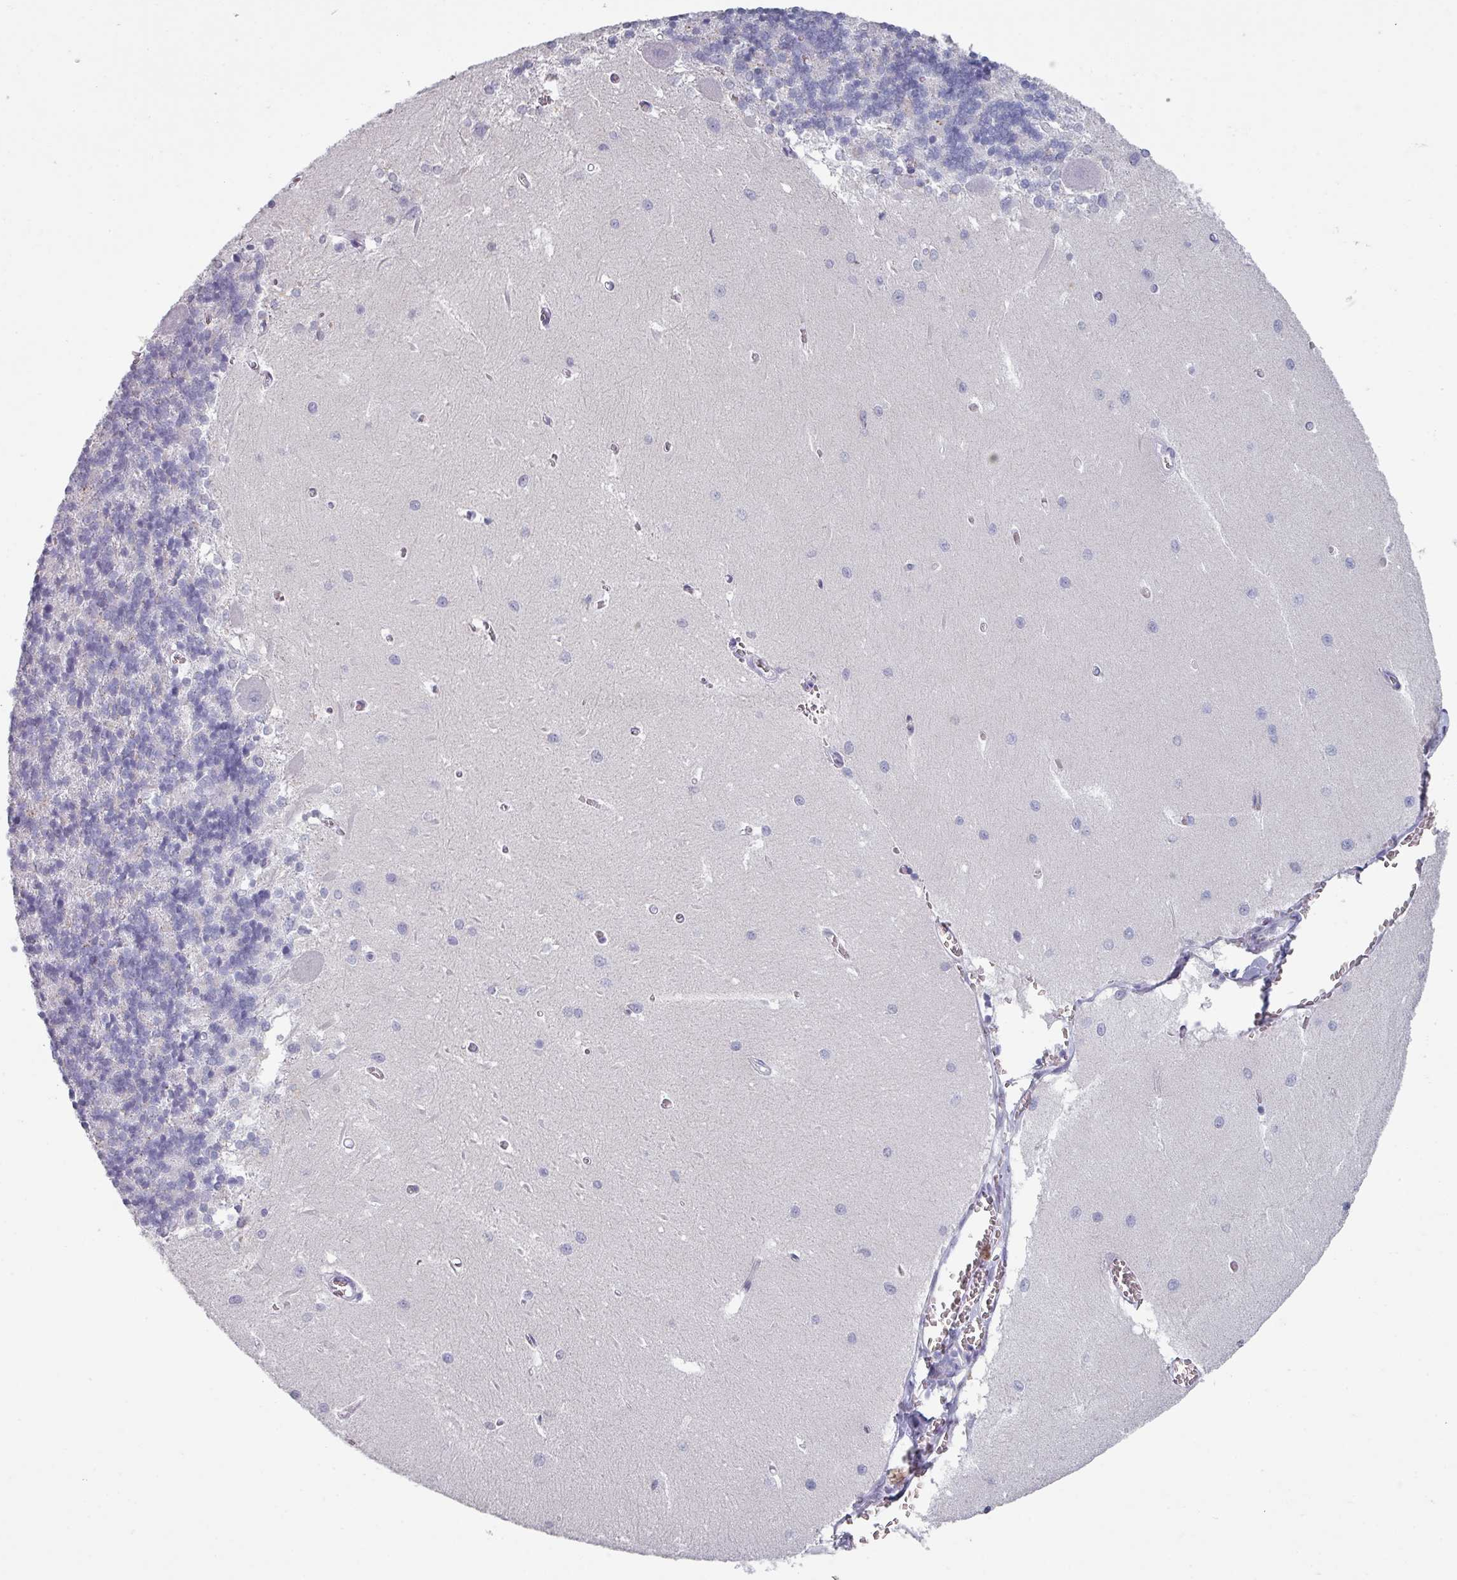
{"staining": {"intensity": "negative", "quantity": "none", "location": "none"}, "tissue": "cerebellum", "cell_type": "Cells in granular layer", "image_type": "normal", "snomed": [{"axis": "morphology", "description": "Normal tissue, NOS"}, {"axis": "topography", "description": "Cerebellum"}], "caption": "Image shows no protein staining in cells in granular layer of unremarkable cerebellum.", "gene": "SLC35G2", "patient": {"sex": "male", "age": 37}}